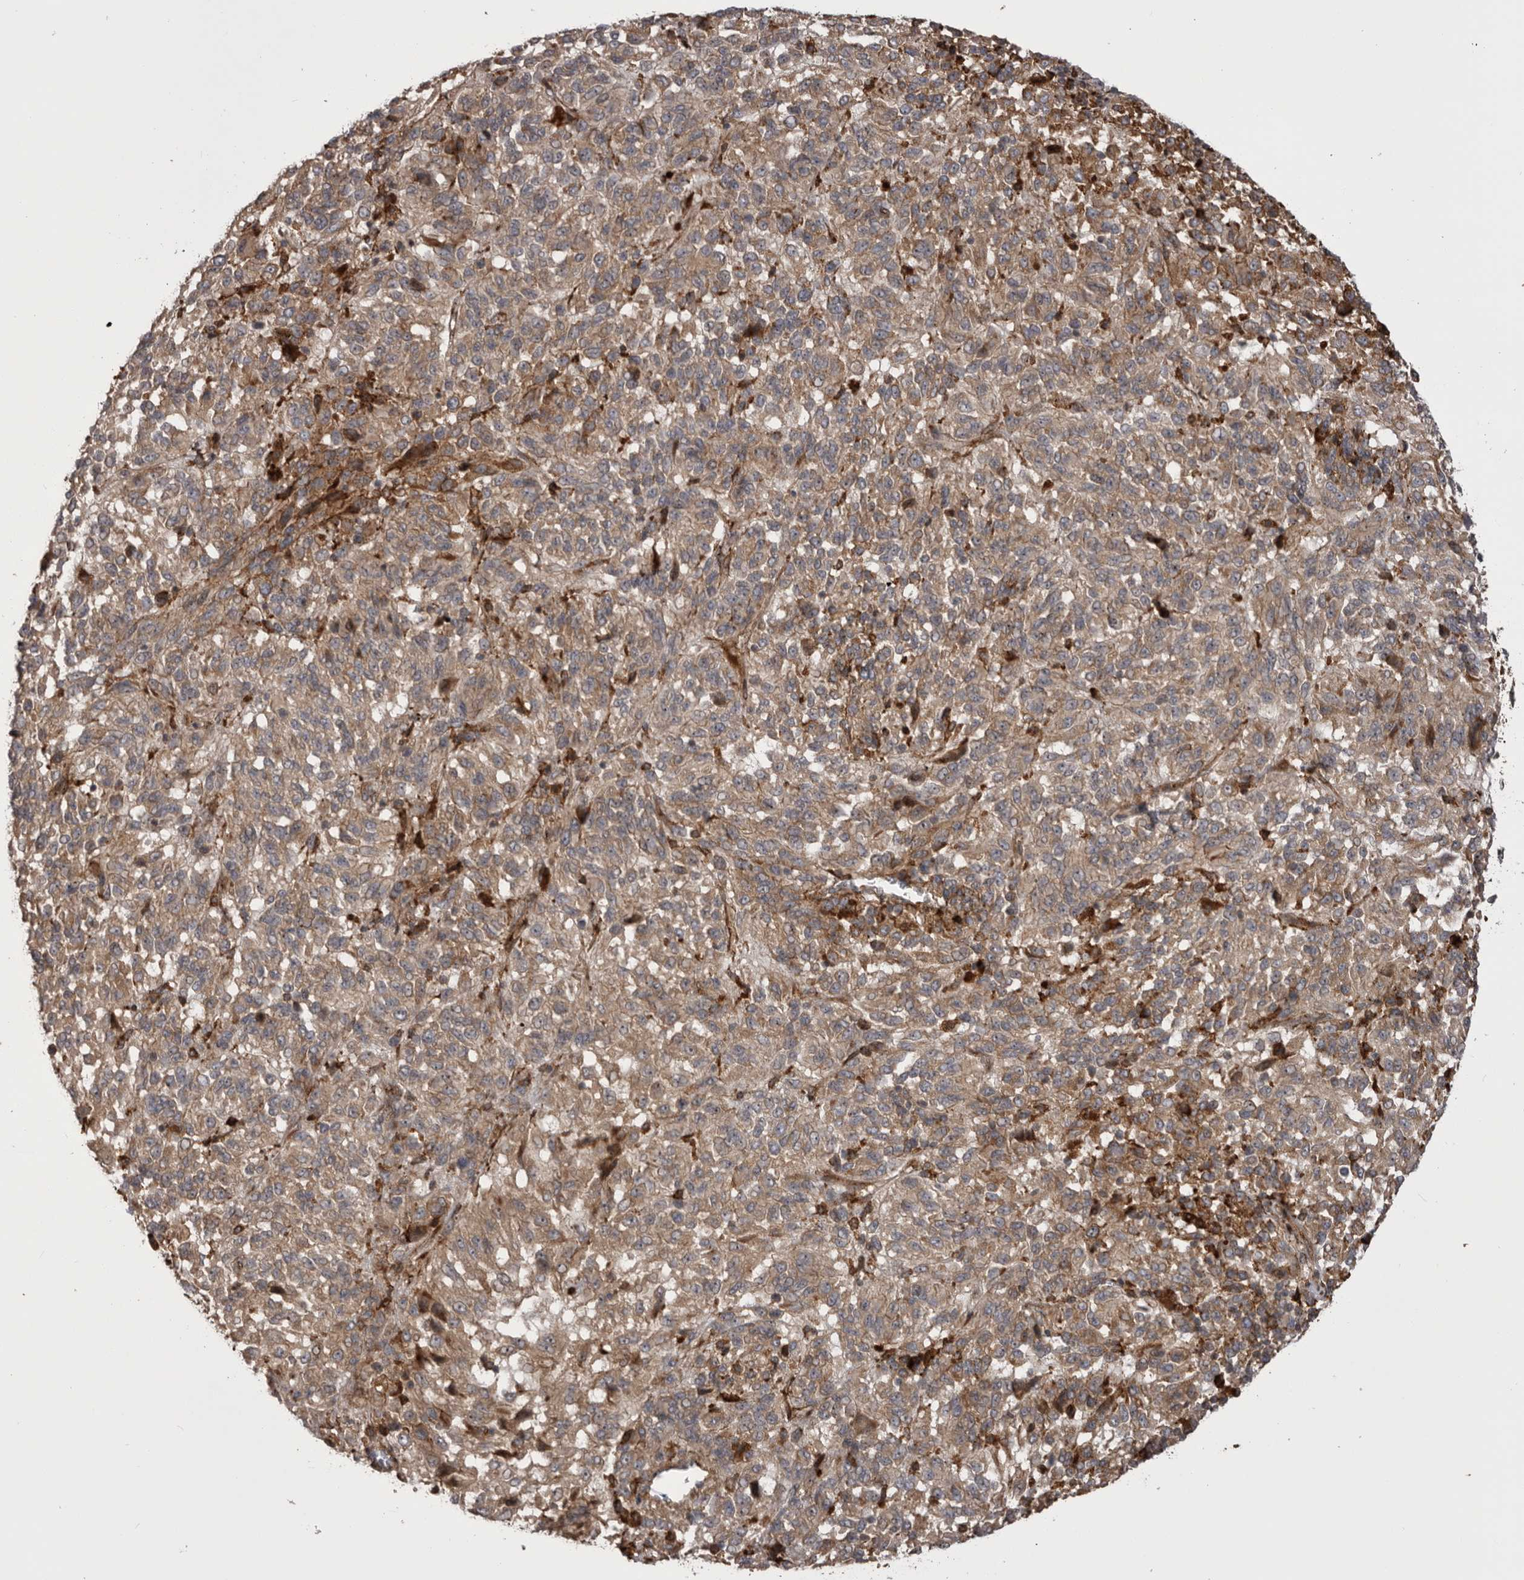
{"staining": {"intensity": "weak", "quantity": ">75%", "location": "cytoplasmic/membranous"}, "tissue": "melanoma", "cell_type": "Tumor cells", "image_type": "cancer", "snomed": [{"axis": "morphology", "description": "Malignant melanoma, Metastatic site"}, {"axis": "topography", "description": "Lung"}], "caption": "Human malignant melanoma (metastatic site) stained with a brown dye shows weak cytoplasmic/membranous positive staining in about >75% of tumor cells.", "gene": "RAB3GAP2", "patient": {"sex": "male", "age": 64}}